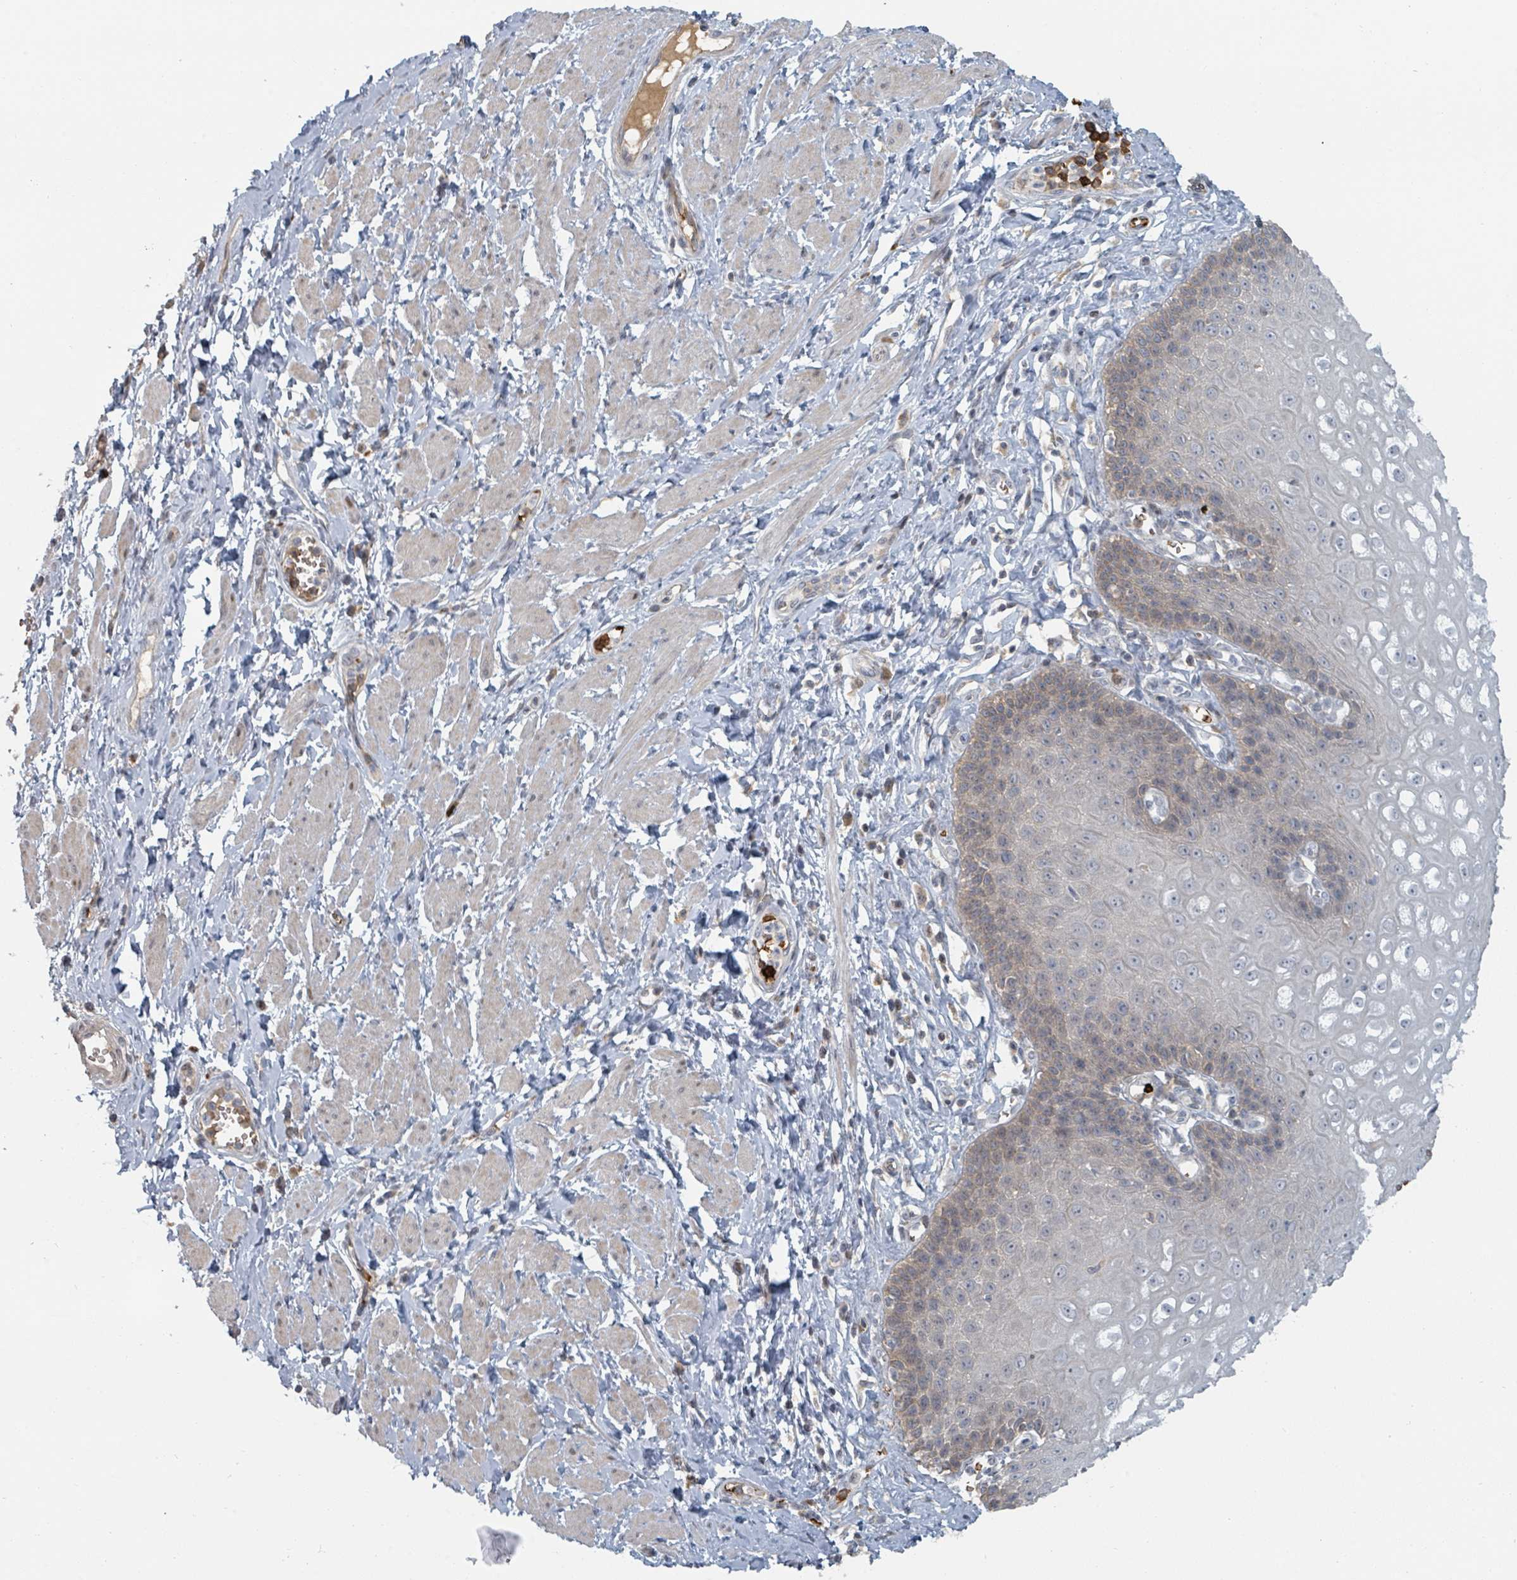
{"staining": {"intensity": "weak", "quantity": "<25%", "location": "cytoplasmic/membranous"}, "tissue": "esophagus", "cell_type": "Squamous epithelial cells", "image_type": "normal", "snomed": [{"axis": "morphology", "description": "Normal tissue, NOS"}, {"axis": "topography", "description": "Esophagus"}], "caption": "Immunohistochemistry photomicrograph of benign esophagus stained for a protein (brown), which reveals no positivity in squamous epithelial cells.", "gene": "TRPC4AP", "patient": {"sex": "male", "age": 67}}